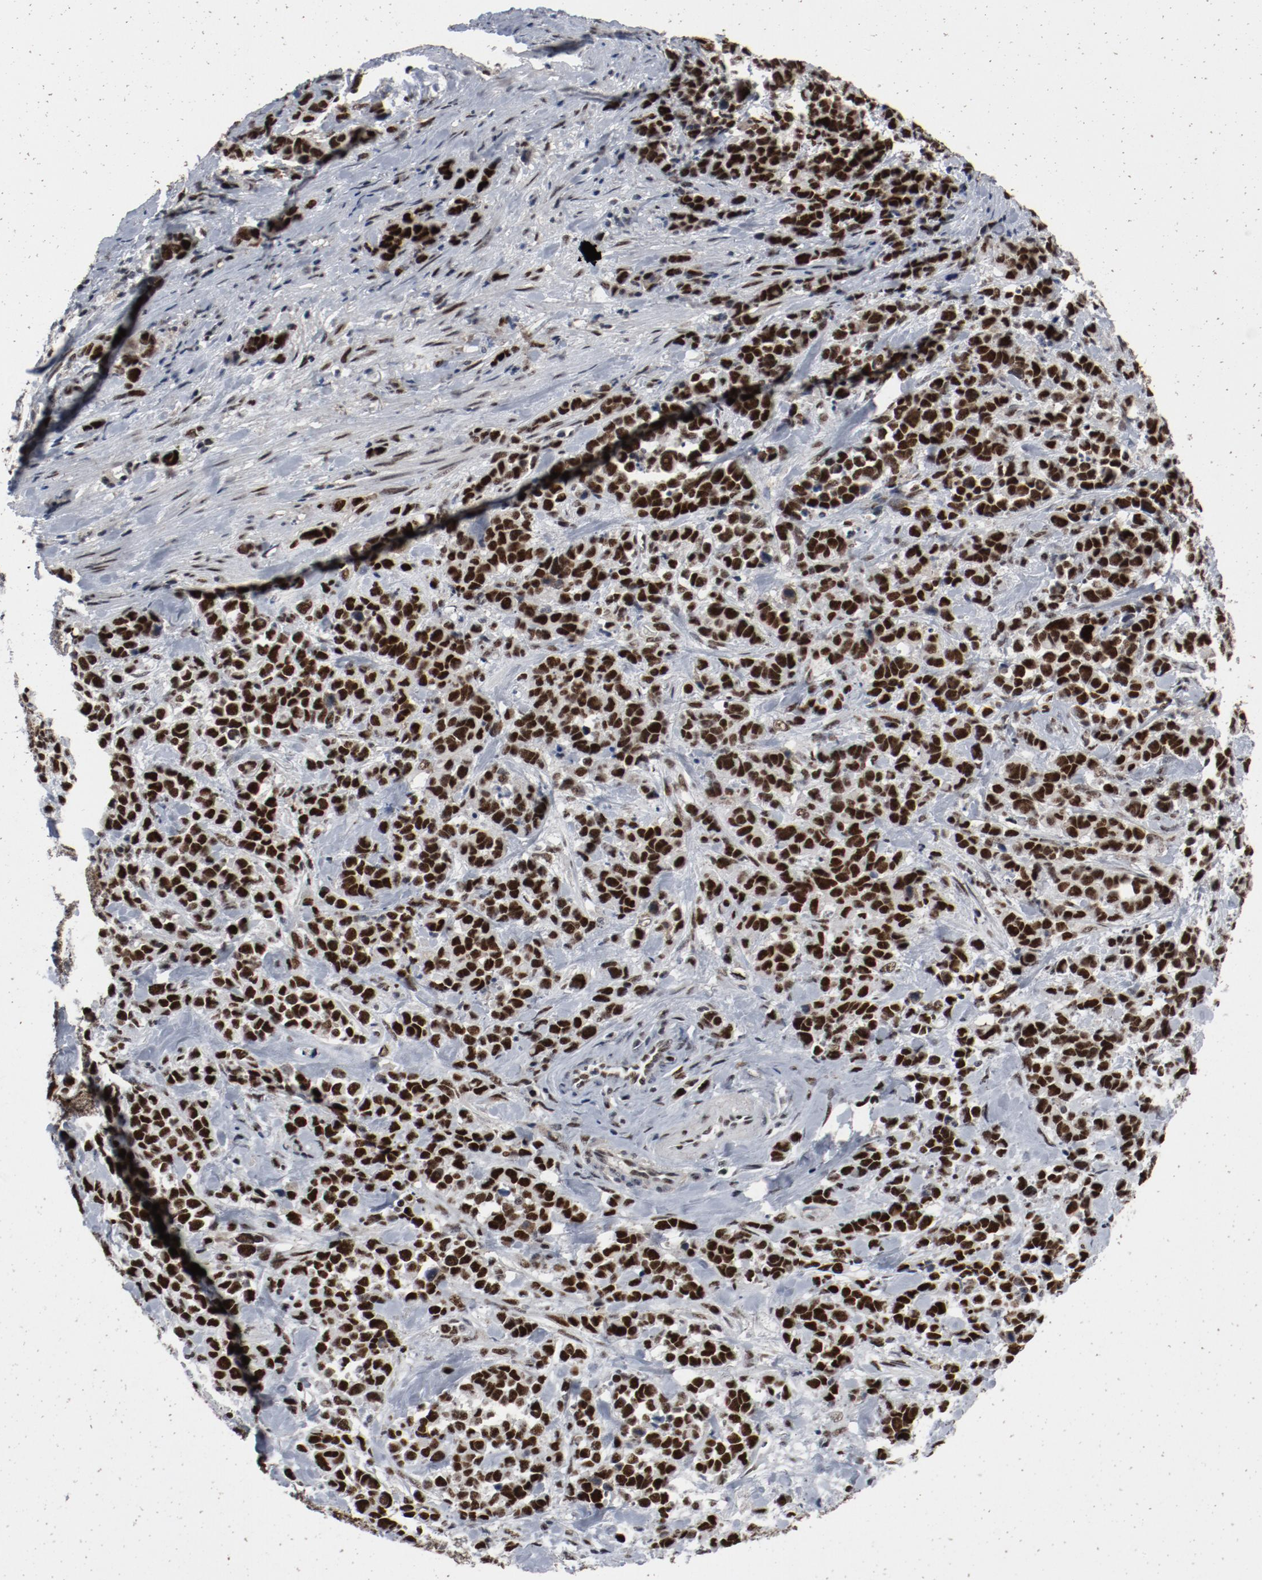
{"staining": {"intensity": "strong", "quantity": ">75%", "location": "nuclear"}, "tissue": "stomach cancer", "cell_type": "Tumor cells", "image_type": "cancer", "snomed": [{"axis": "morphology", "description": "Adenocarcinoma, NOS"}, {"axis": "topography", "description": "Stomach, upper"}], "caption": "Immunohistochemical staining of stomach adenocarcinoma reveals high levels of strong nuclear staining in about >75% of tumor cells. (Brightfield microscopy of DAB IHC at high magnification).", "gene": "JMJD6", "patient": {"sex": "male", "age": 71}}